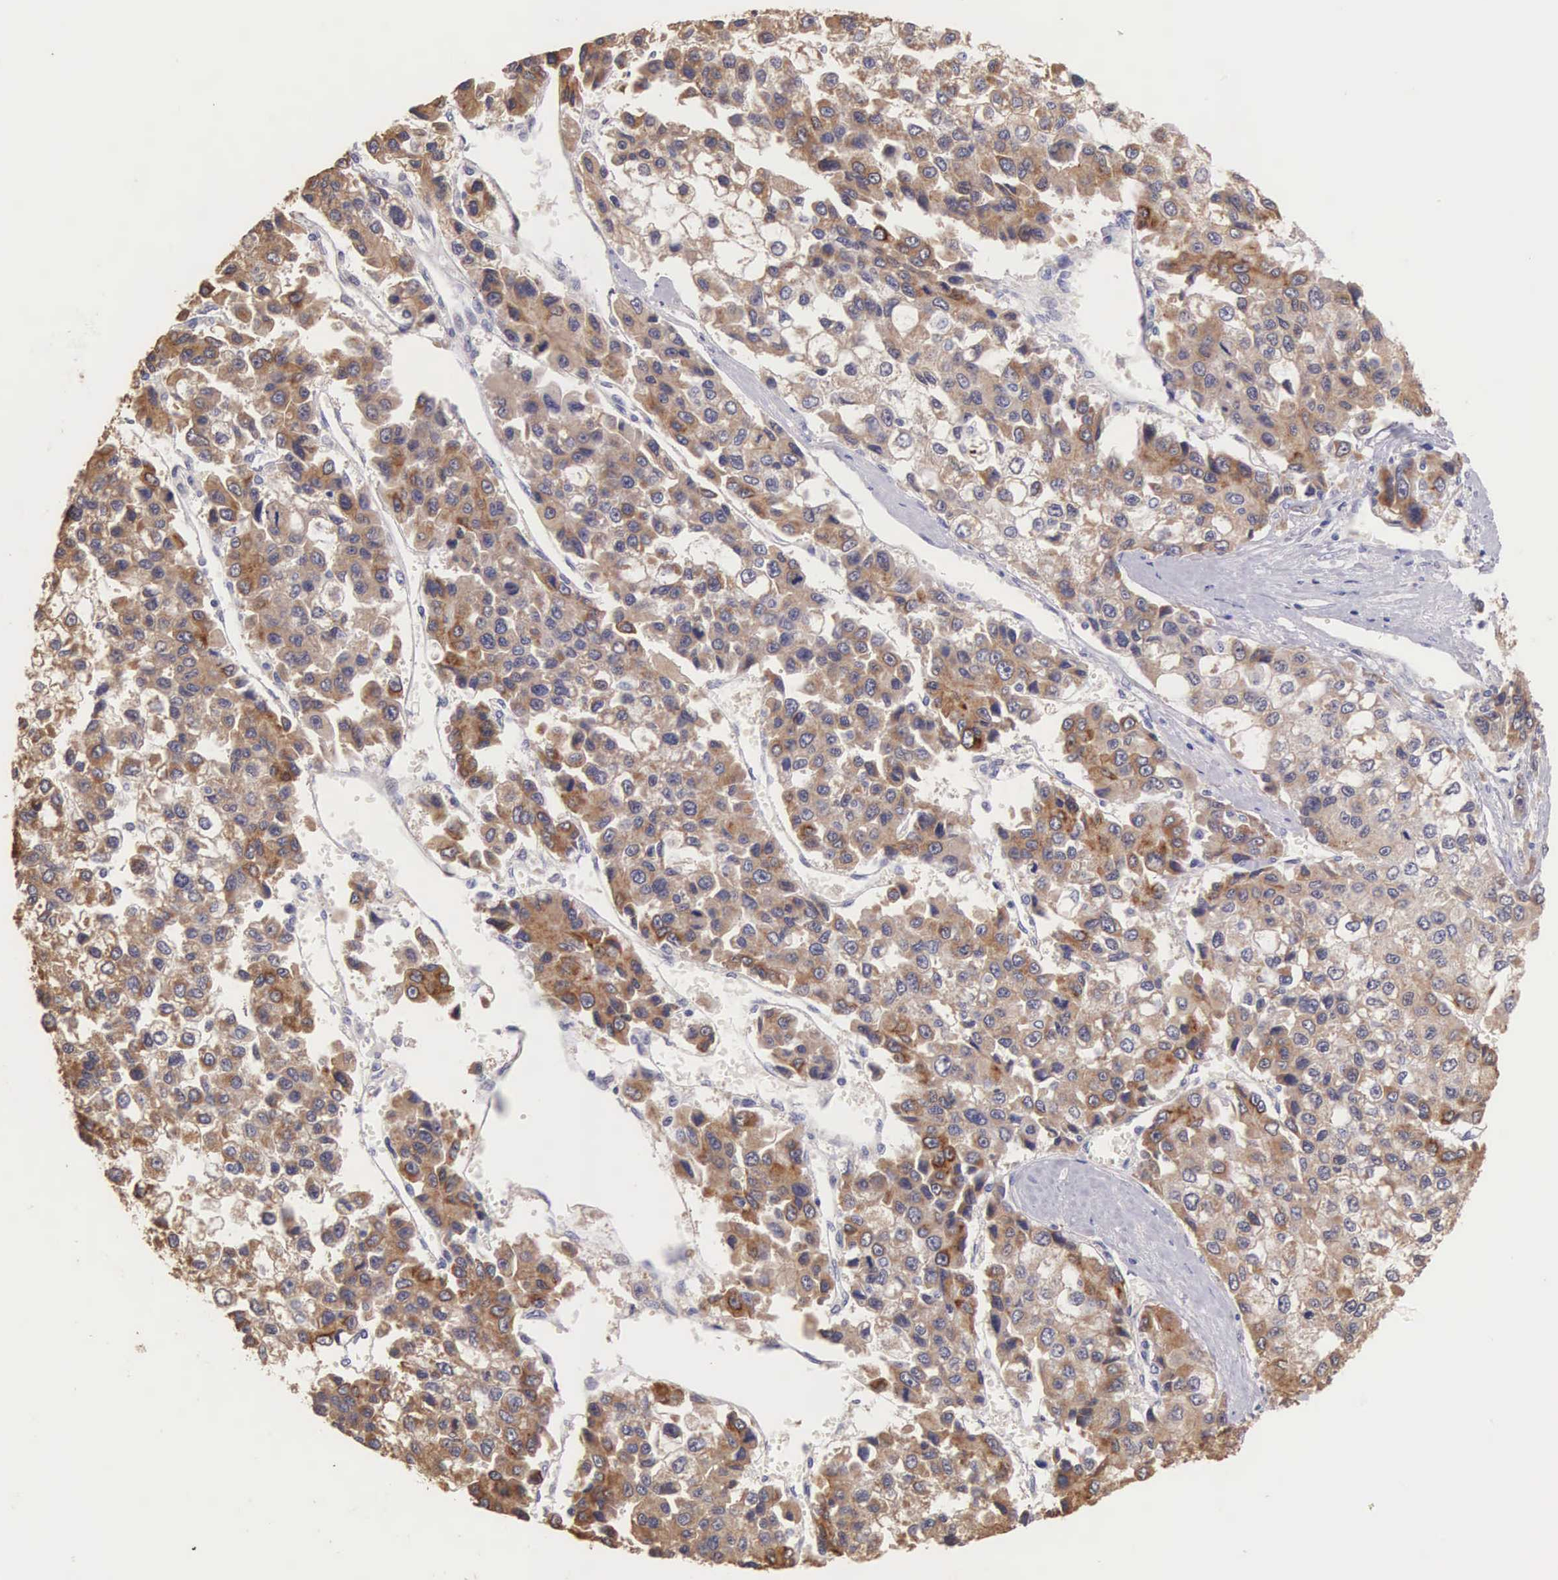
{"staining": {"intensity": "moderate", "quantity": ">75%", "location": "cytoplasmic/membranous"}, "tissue": "liver cancer", "cell_type": "Tumor cells", "image_type": "cancer", "snomed": [{"axis": "morphology", "description": "Carcinoma, Hepatocellular, NOS"}, {"axis": "topography", "description": "Liver"}], "caption": "Tumor cells demonstrate moderate cytoplasmic/membranous expression in about >75% of cells in hepatocellular carcinoma (liver). (brown staining indicates protein expression, while blue staining denotes nuclei).", "gene": "PIR", "patient": {"sex": "female", "age": 66}}